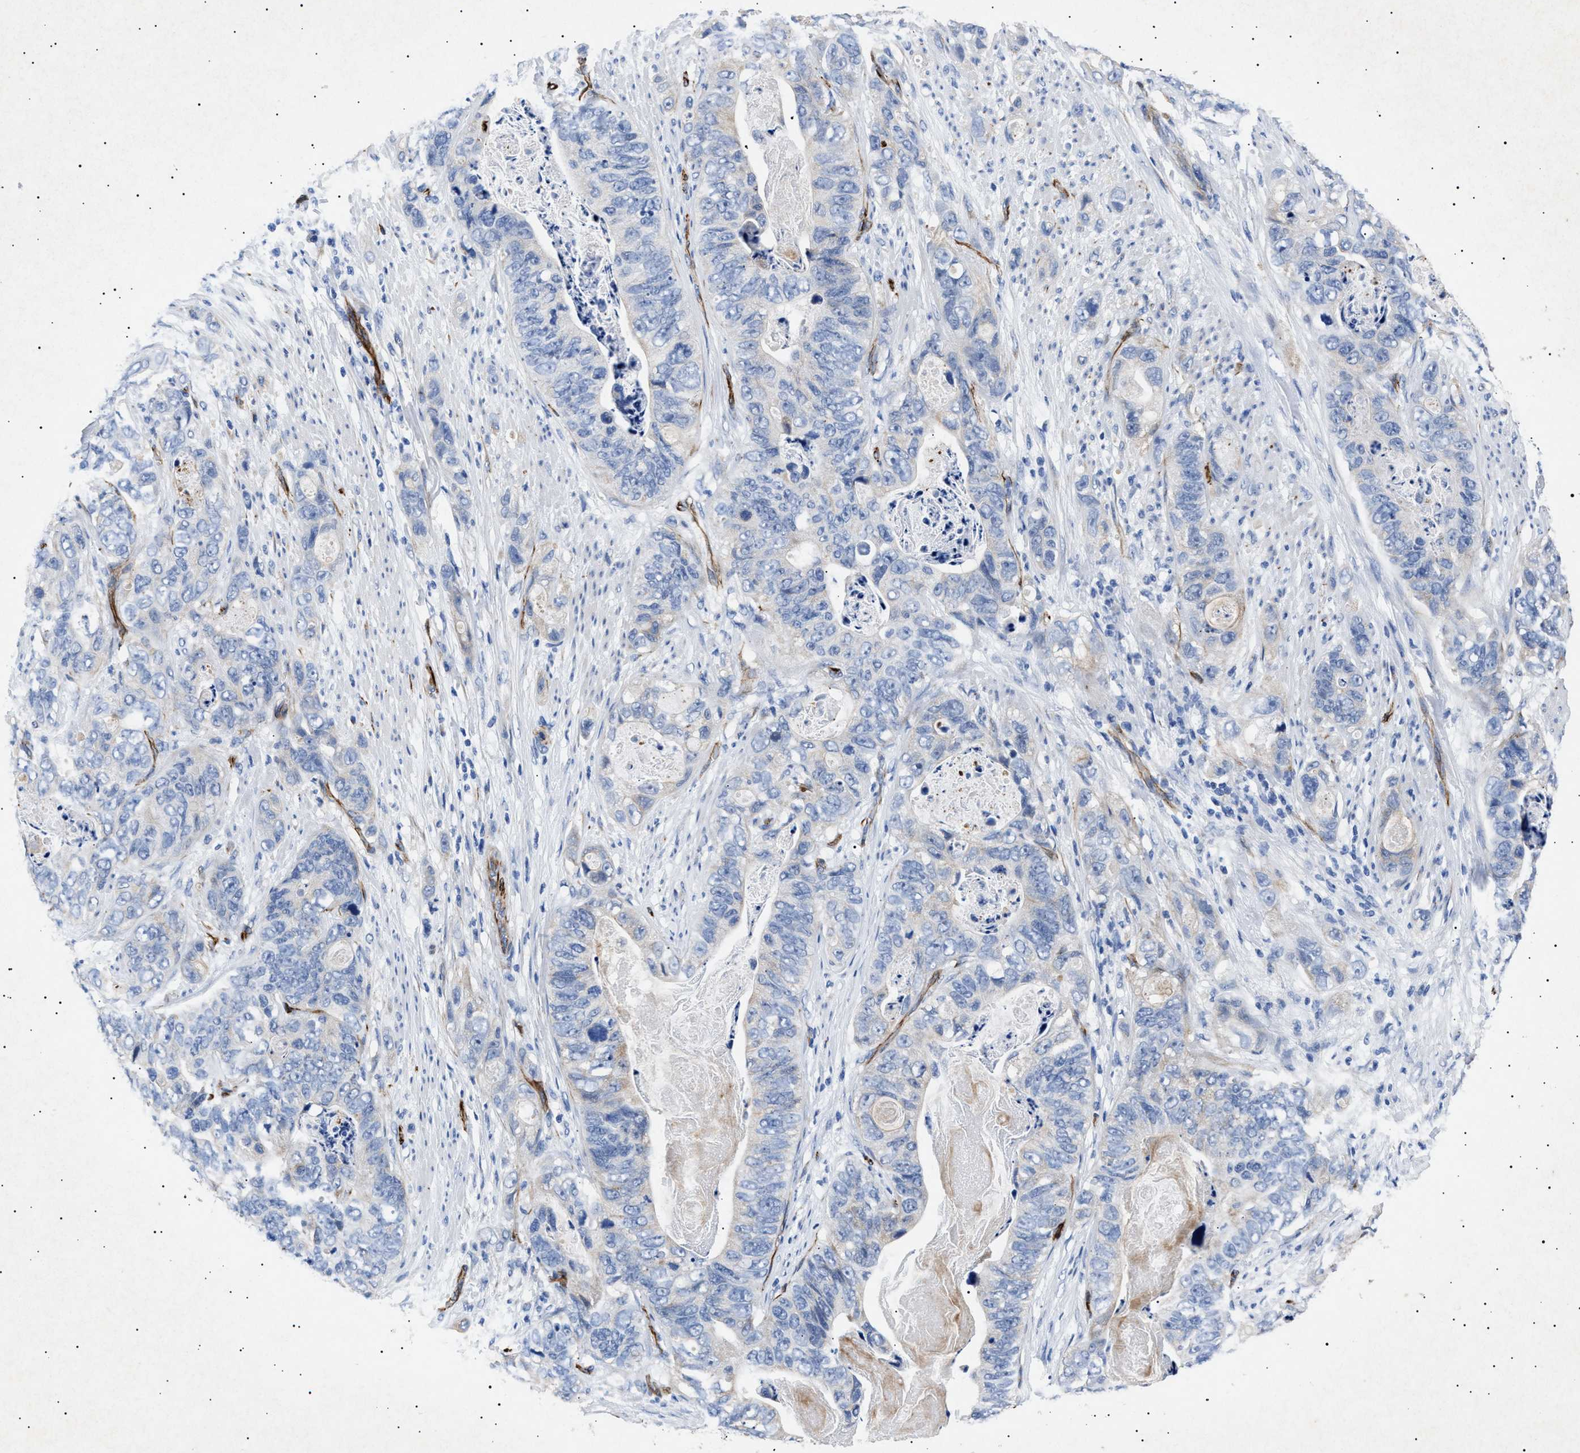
{"staining": {"intensity": "negative", "quantity": "none", "location": "none"}, "tissue": "stomach cancer", "cell_type": "Tumor cells", "image_type": "cancer", "snomed": [{"axis": "morphology", "description": "Adenocarcinoma, NOS"}, {"axis": "topography", "description": "Stomach"}], "caption": "IHC image of stomach cancer (adenocarcinoma) stained for a protein (brown), which shows no expression in tumor cells.", "gene": "OLFML2A", "patient": {"sex": "female", "age": 89}}